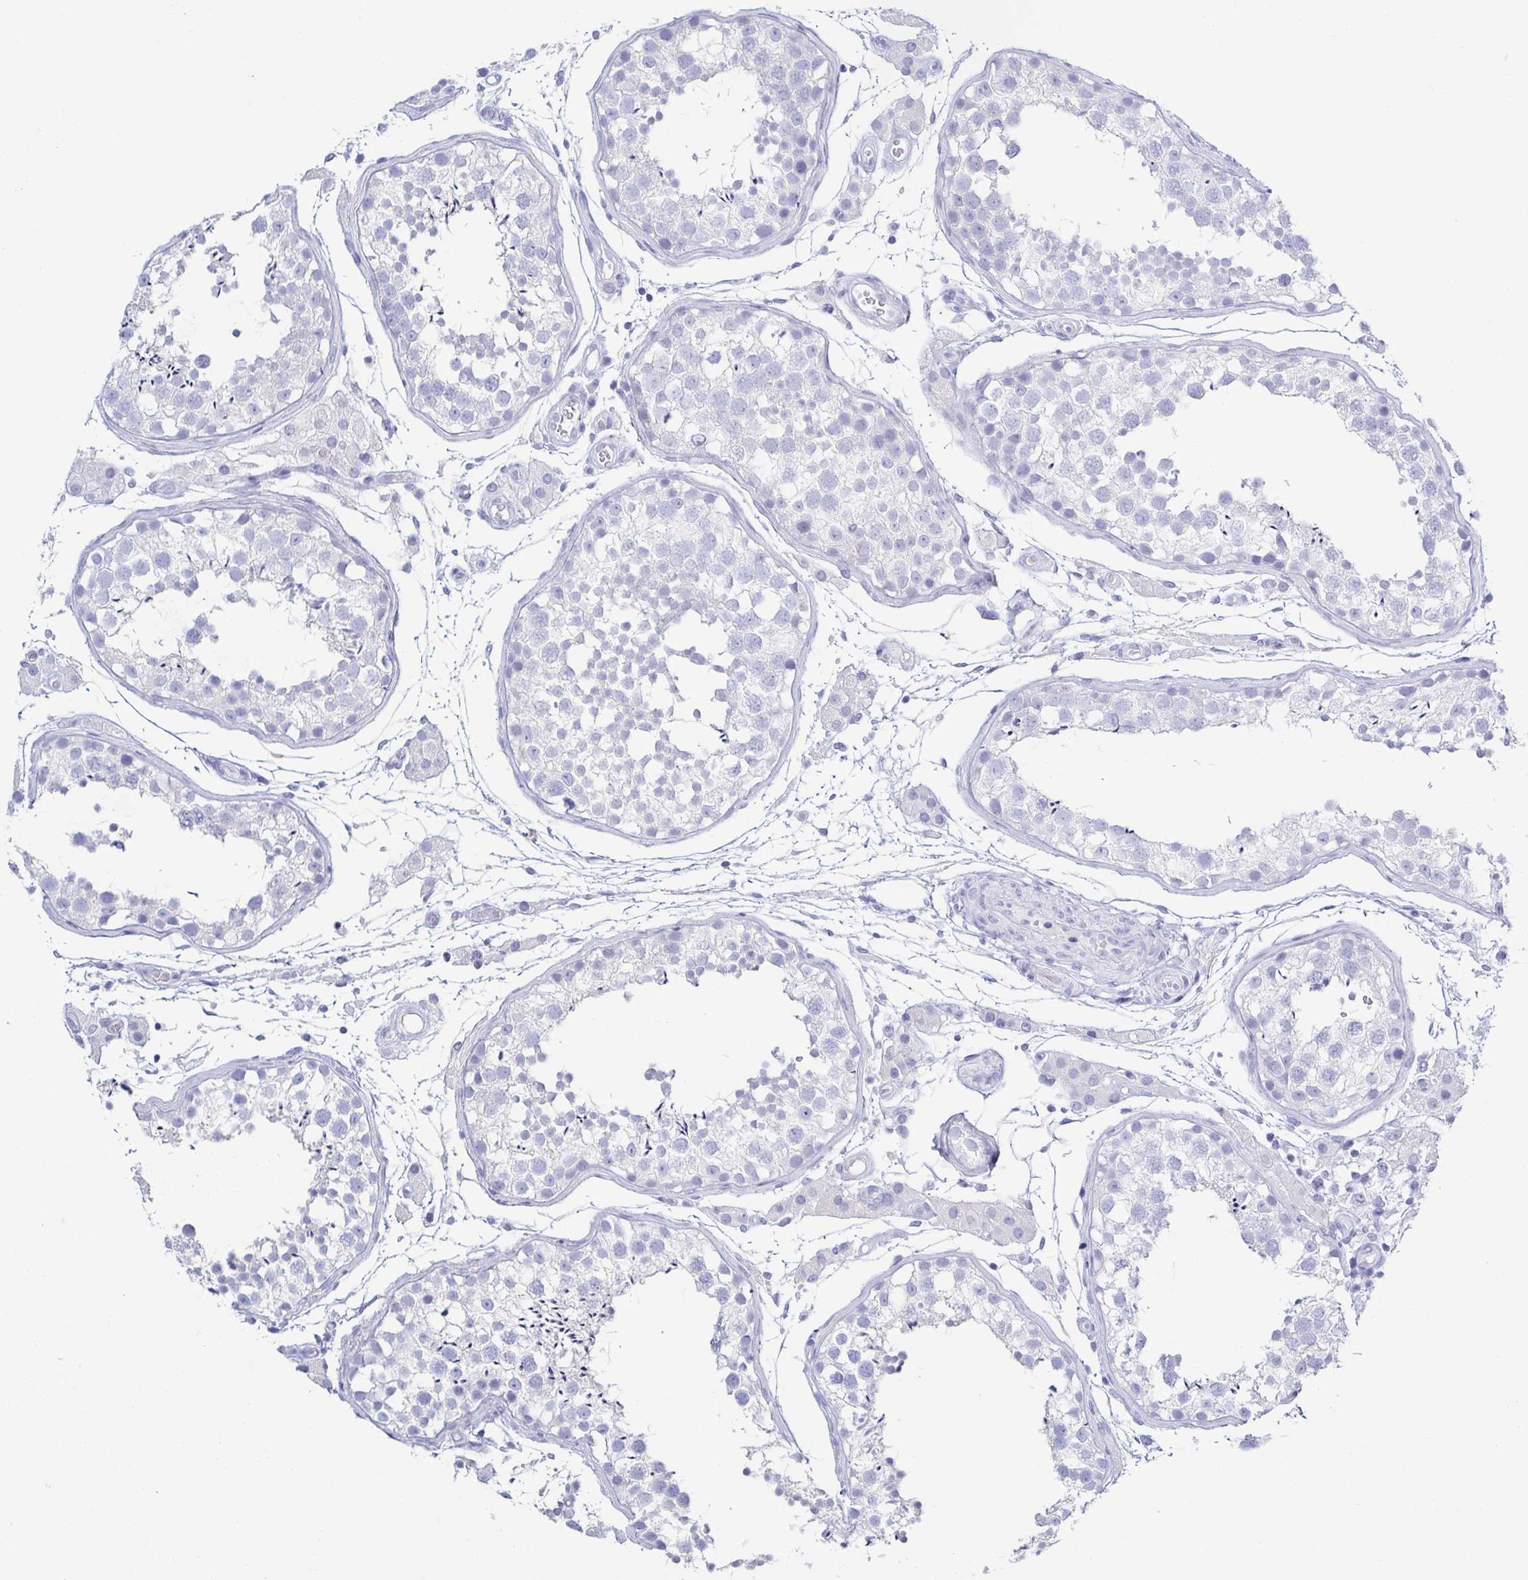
{"staining": {"intensity": "negative", "quantity": "none", "location": "none"}, "tissue": "testis", "cell_type": "Cells in seminiferous ducts", "image_type": "normal", "snomed": [{"axis": "morphology", "description": "Normal tissue, NOS"}, {"axis": "morphology", "description": "Seminoma, NOS"}, {"axis": "topography", "description": "Testis"}], "caption": "Protein analysis of benign testis demonstrates no significant positivity in cells in seminiferous ducts.", "gene": "ZG16B", "patient": {"sex": "male", "age": 29}}